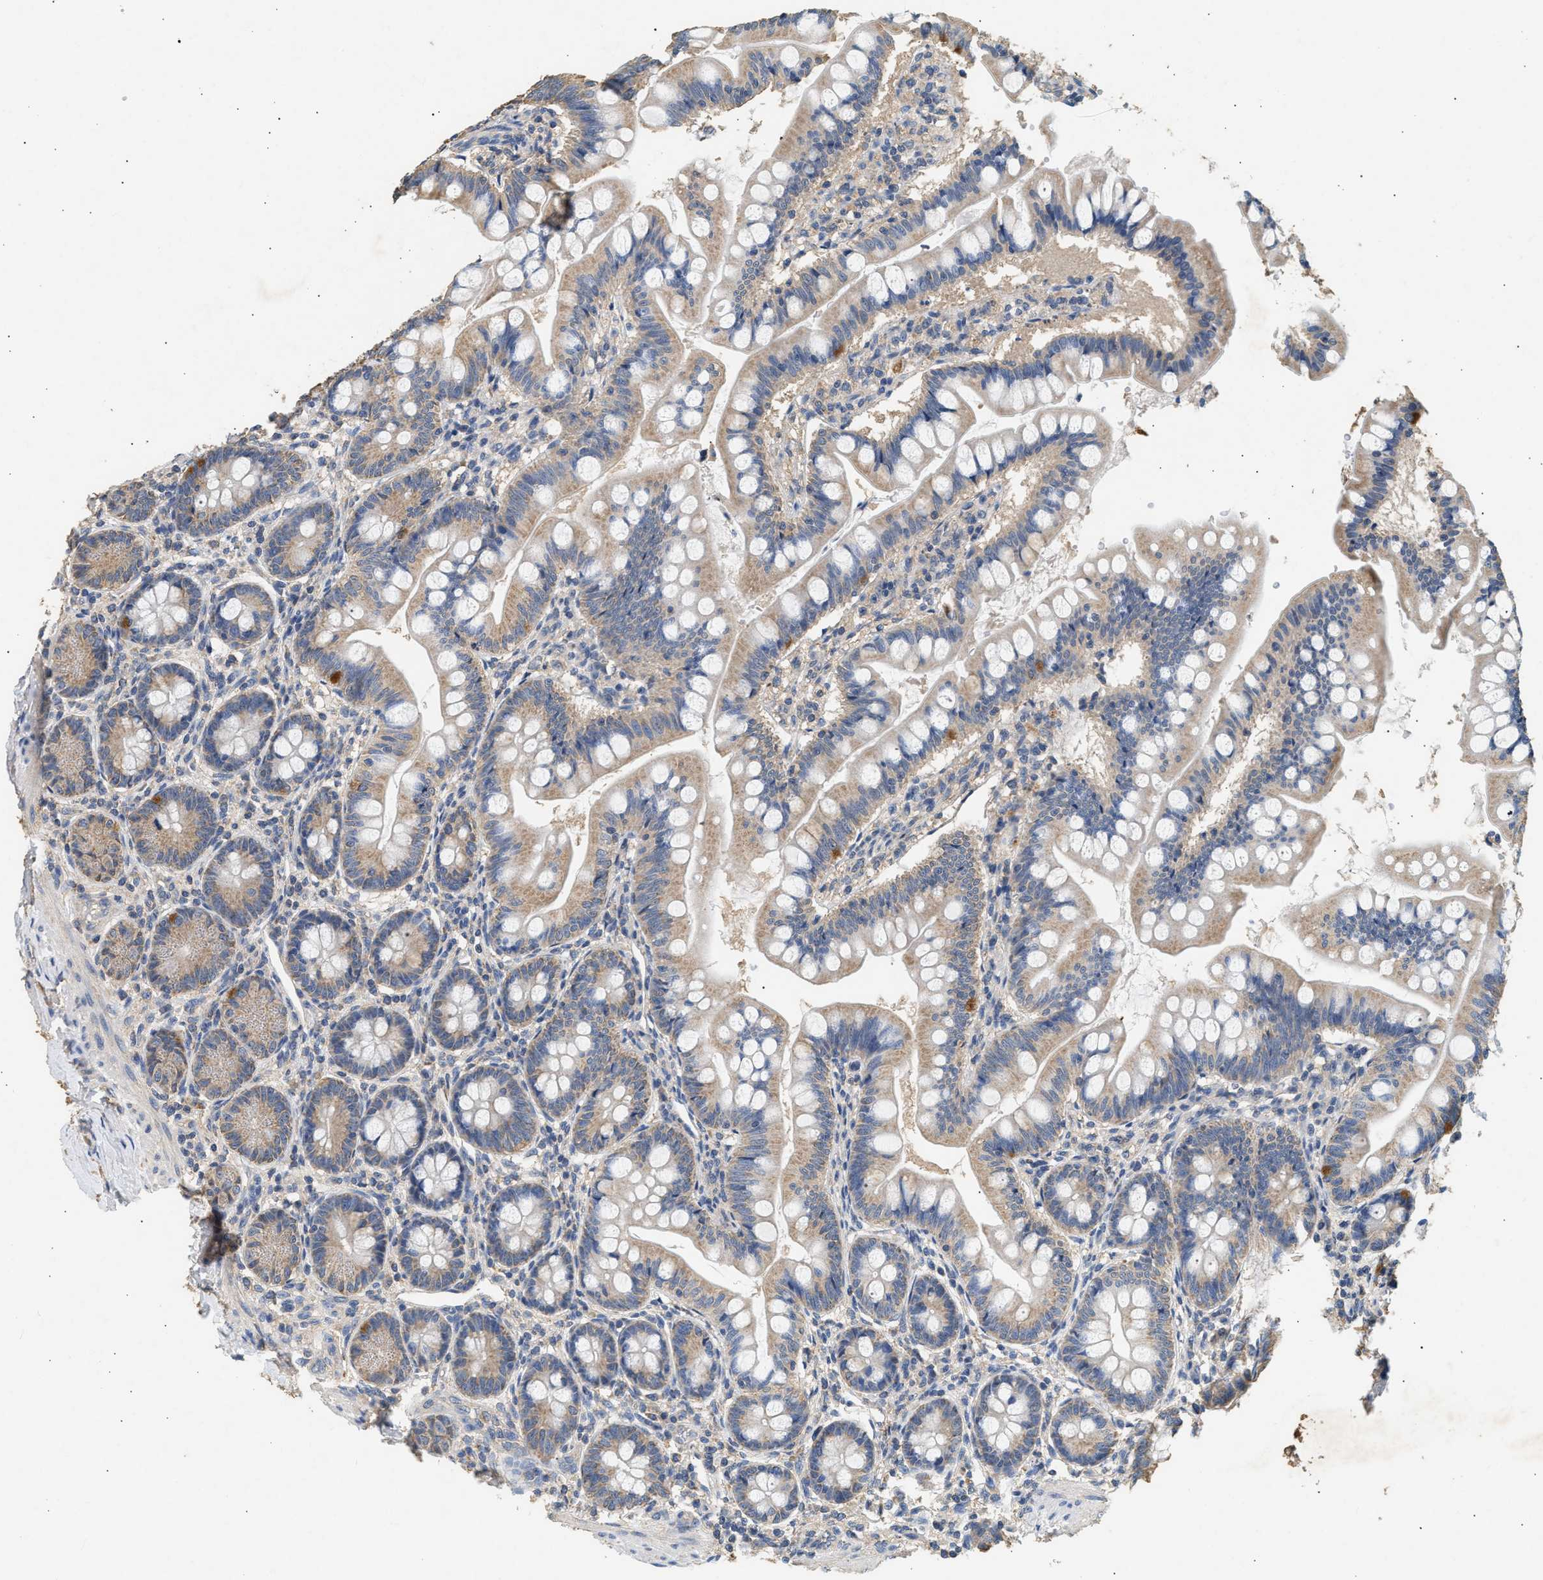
{"staining": {"intensity": "weak", "quantity": ">75%", "location": "cytoplasmic/membranous"}, "tissue": "small intestine", "cell_type": "Glandular cells", "image_type": "normal", "snomed": [{"axis": "morphology", "description": "Normal tissue, NOS"}, {"axis": "topography", "description": "Small intestine"}], "caption": "Immunohistochemical staining of normal human small intestine exhibits low levels of weak cytoplasmic/membranous expression in approximately >75% of glandular cells. The protein is stained brown, and the nuclei are stained in blue (DAB (3,3'-diaminobenzidine) IHC with brightfield microscopy, high magnification).", "gene": "WDR31", "patient": {"sex": "male", "age": 7}}